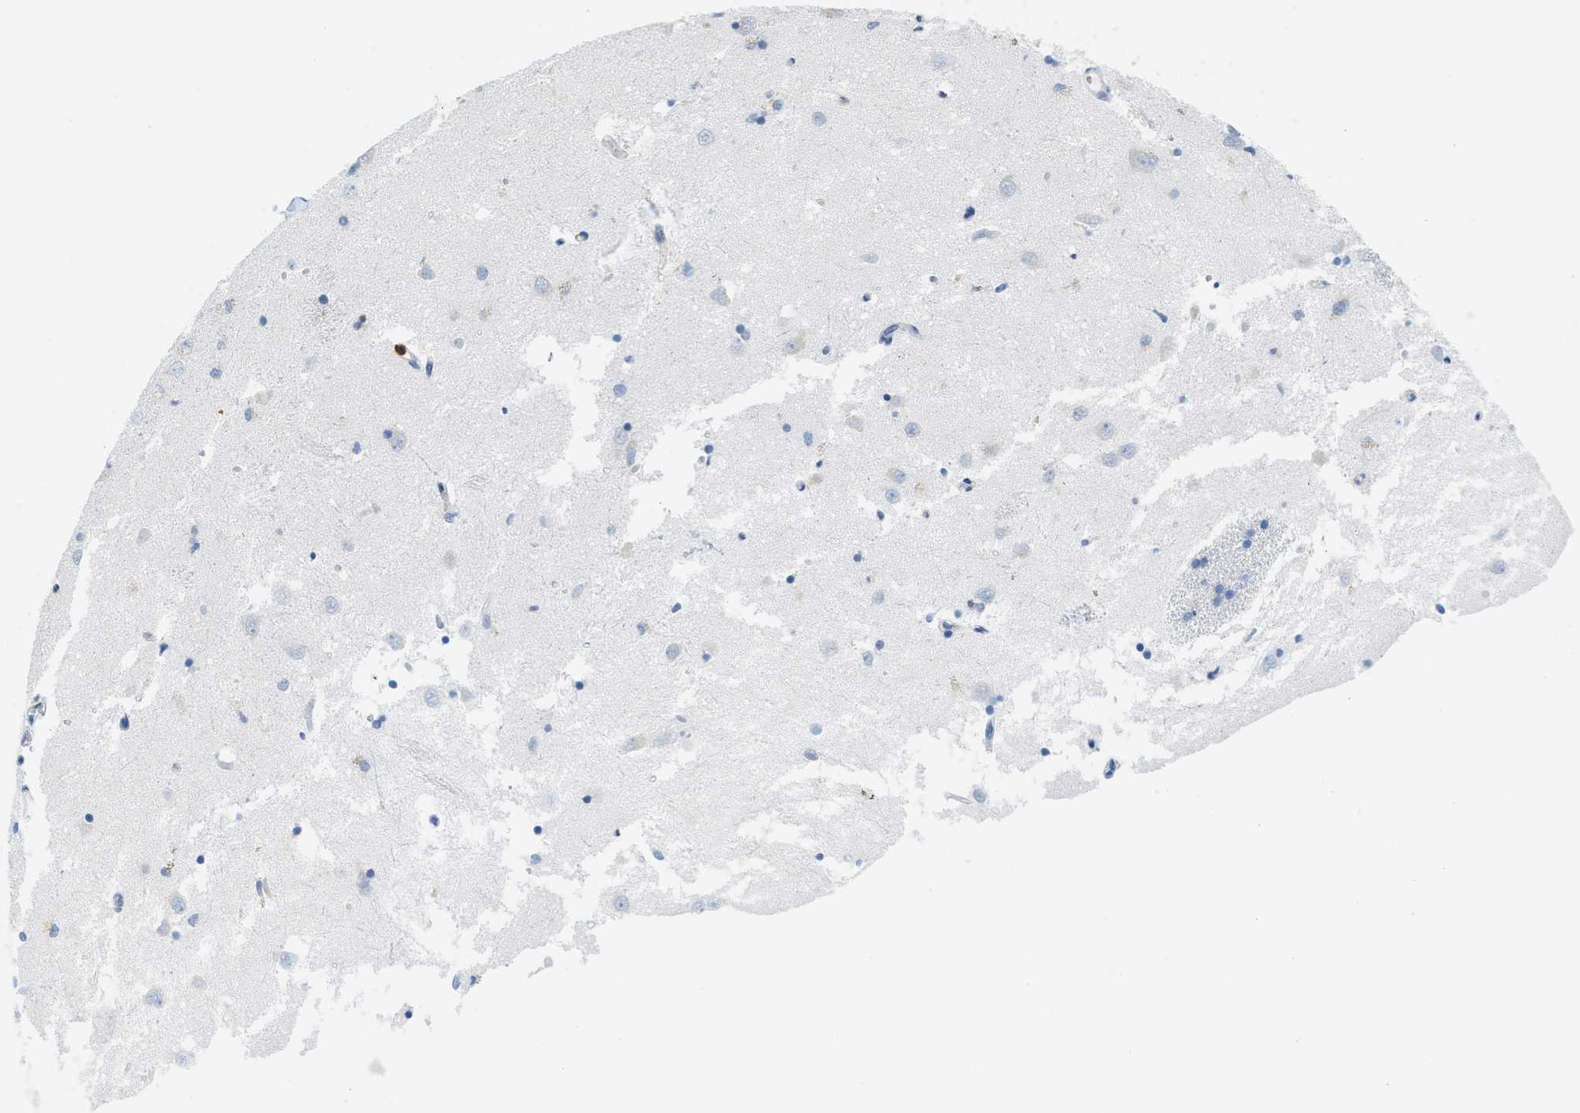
{"staining": {"intensity": "negative", "quantity": "none", "location": "none"}, "tissue": "caudate", "cell_type": "Glial cells", "image_type": "normal", "snomed": [{"axis": "morphology", "description": "Normal tissue, NOS"}, {"axis": "topography", "description": "Lateral ventricle wall"}], "caption": "The immunohistochemistry histopathology image has no significant positivity in glial cells of caudate. The staining is performed using DAB brown chromogen with nuclei counter-stained in using hematoxylin.", "gene": "SERPINB1", "patient": {"sex": "female", "age": 19}}